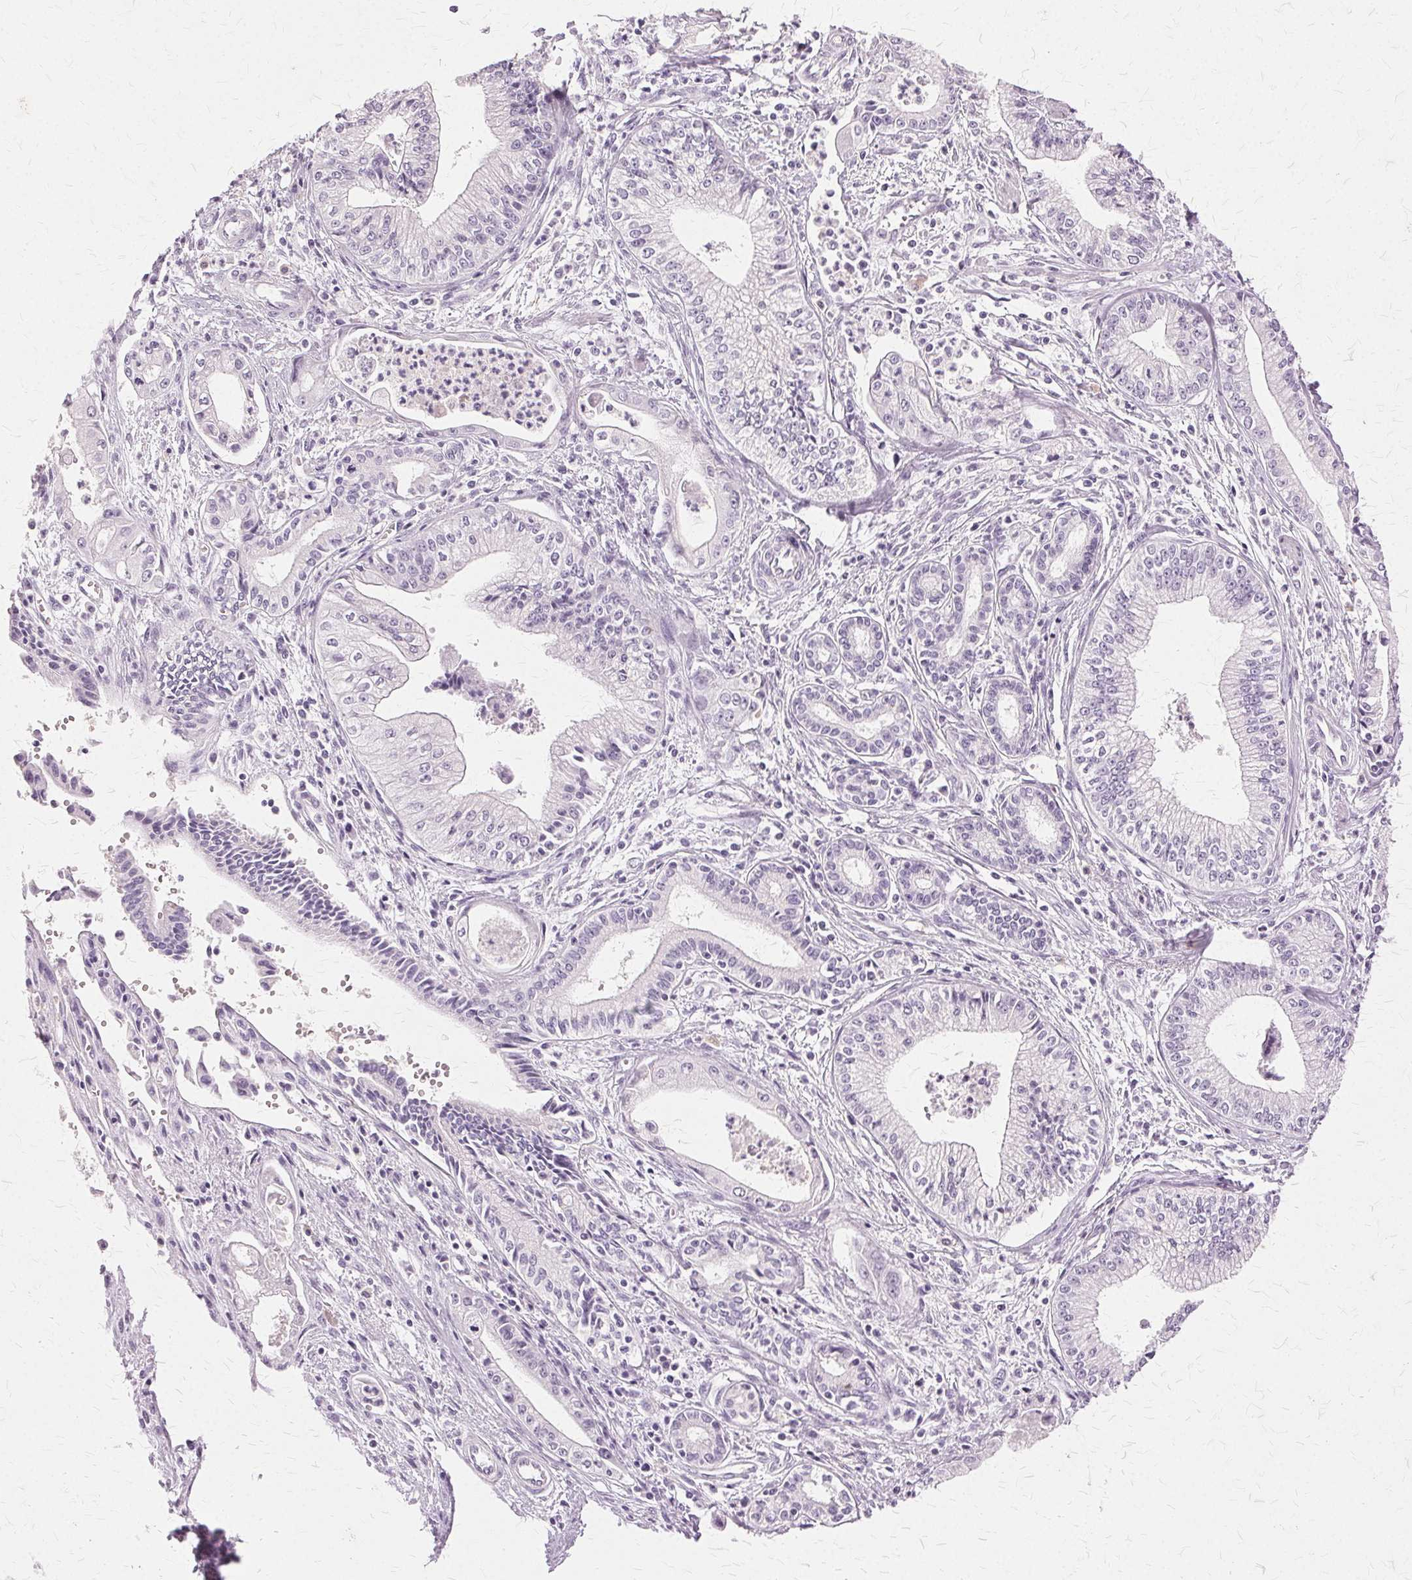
{"staining": {"intensity": "negative", "quantity": "none", "location": "none"}, "tissue": "pancreatic cancer", "cell_type": "Tumor cells", "image_type": "cancer", "snomed": [{"axis": "morphology", "description": "Adenocarcinoma, NOS"}, {"axis": "topography", "description": "Pancreas"}], "caption": "DAB immunohistochemical staining of pancreatic cancer displays no significant staining in tumor cells.", "gene": "SLC45A3", "patient": {"sex": "female", "age": 65}}